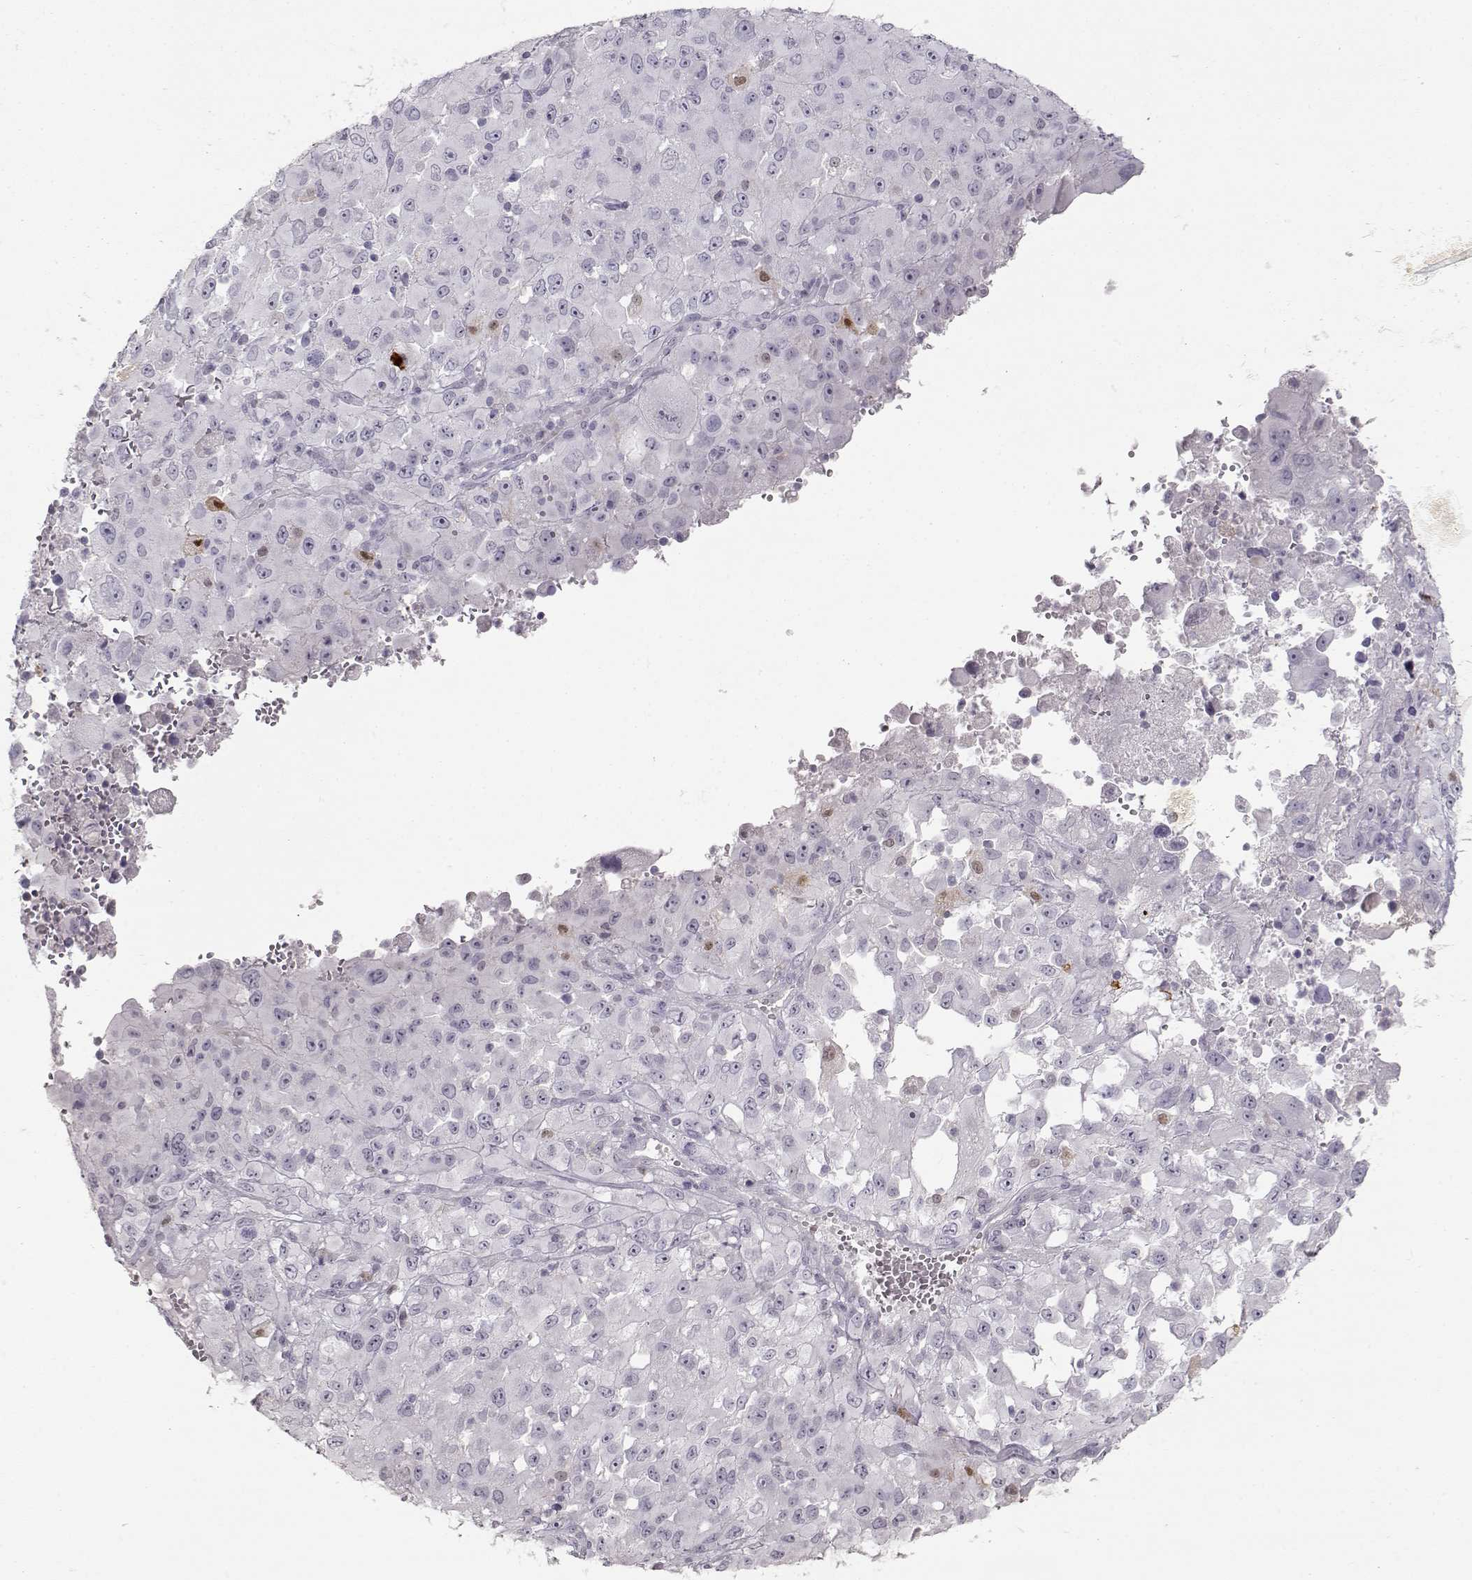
{"staining": {"intensity": "negative", "quantity": "none", "location": "none"}, "tissue": "melanoma", "cell_type": "Tumor cells", "image_type": "cancer", "snomed": [{"axis": "morphology", "description": "Malignant melanoma, Metastatic site"}, {"axis": "topography", "description": "Soft tissue"}], "caption": "Immunohistochemistry (IHC) image of human malignant melanoma (metastatic site) stained for a protein (brown), which shows no expression in tumor cells.", "gene": "S100B", "patient": {"sex": "male", "age": 50}}